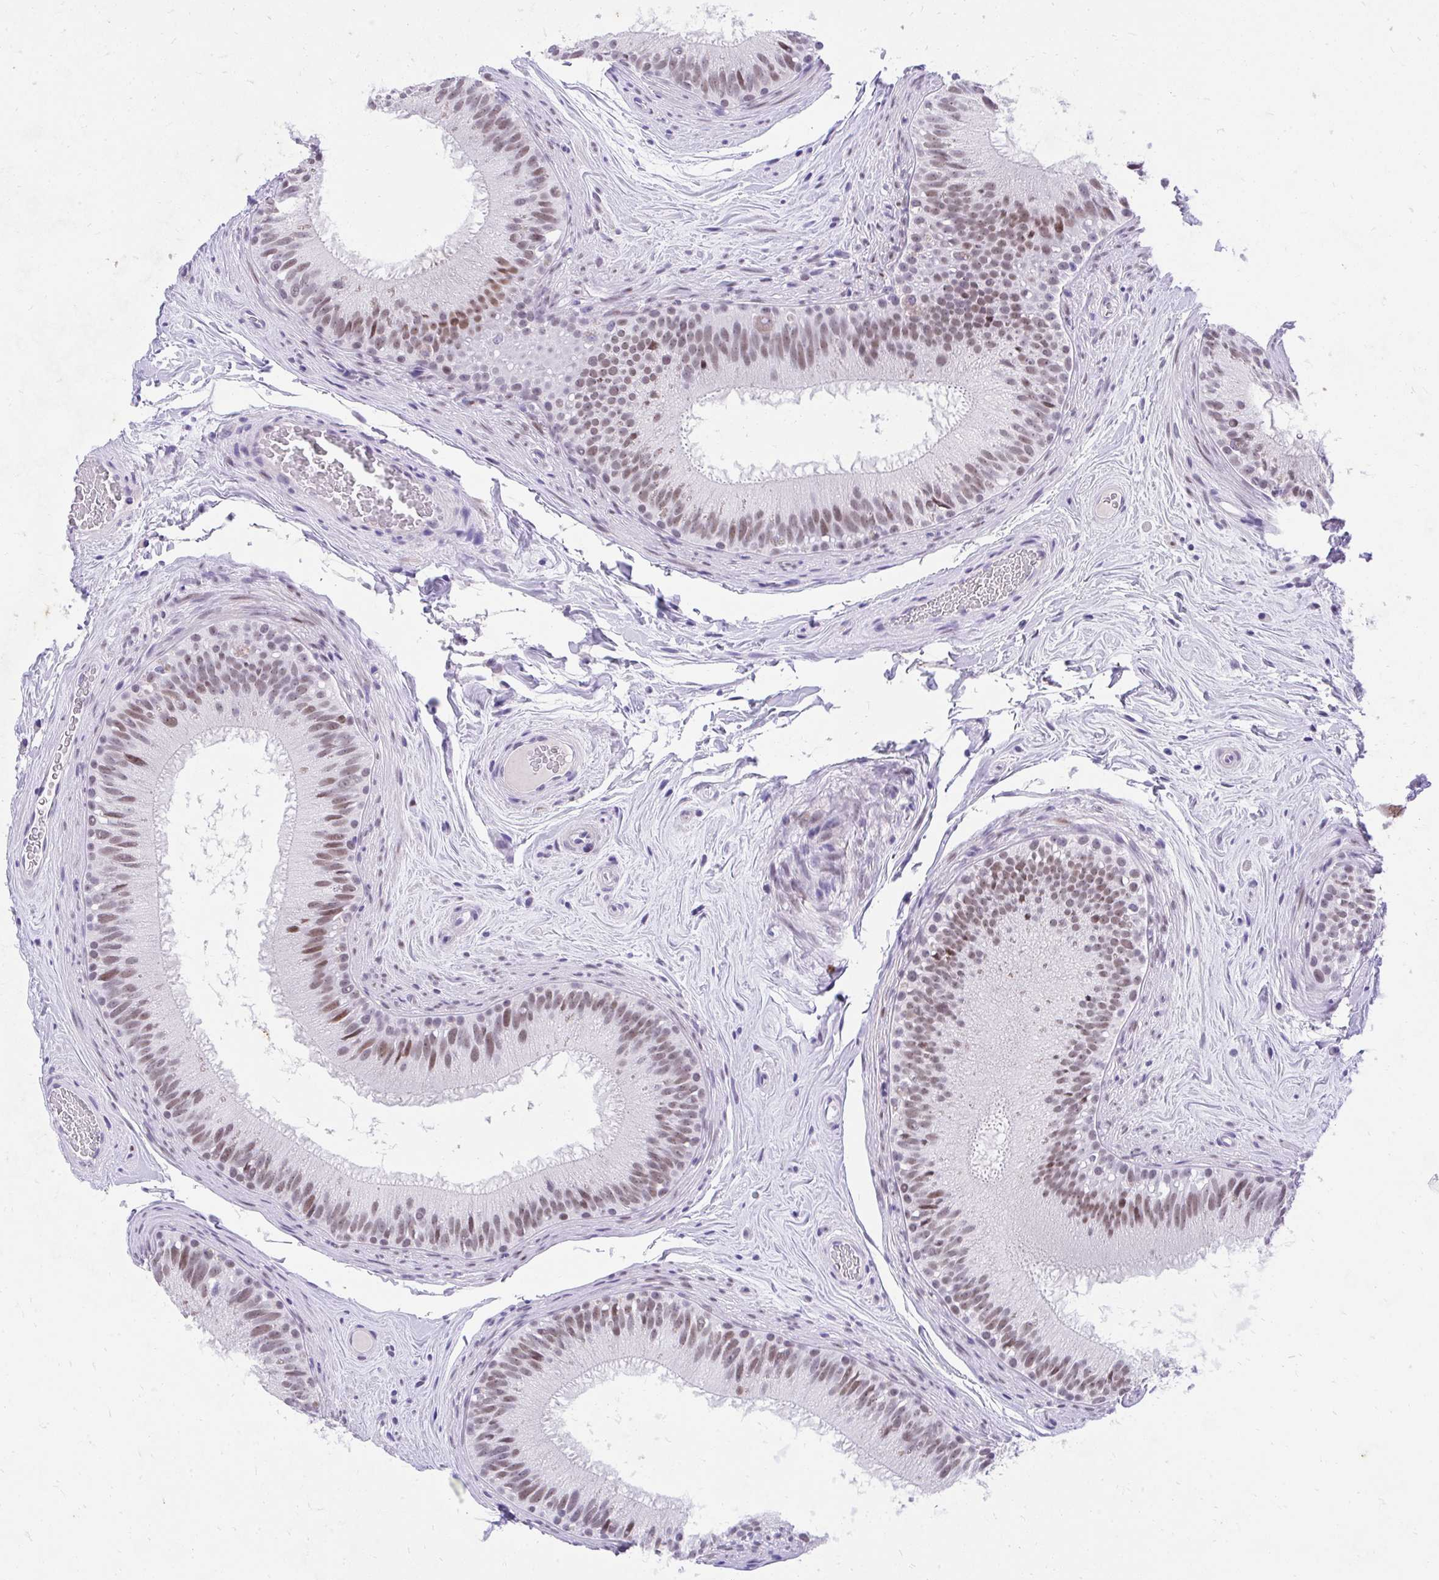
{"staining": {"intensity": "moderate", "quantity": ">75%", "location": "nuclear"}, "tissue": "epididymis", "cell_type": "Glandular cells", "image_type": "normal", "snomed": [{"axis": "morphology", "description": "Normal tissue, NOS"}, {"axis": "topography", "description": "Epididymis"}], "caption": "Protein analysis of unremarkable epididymis displays moderate nuclear staining in about >75% of glandular cells. Using DAB (3,3'-diaminobenzidine) (brown) and hematoxylin (blue) stains, captured at high magnification using brightfield microscopy.", "gene": "KLK1", "patient": {"sex": "male", "age": 44}}